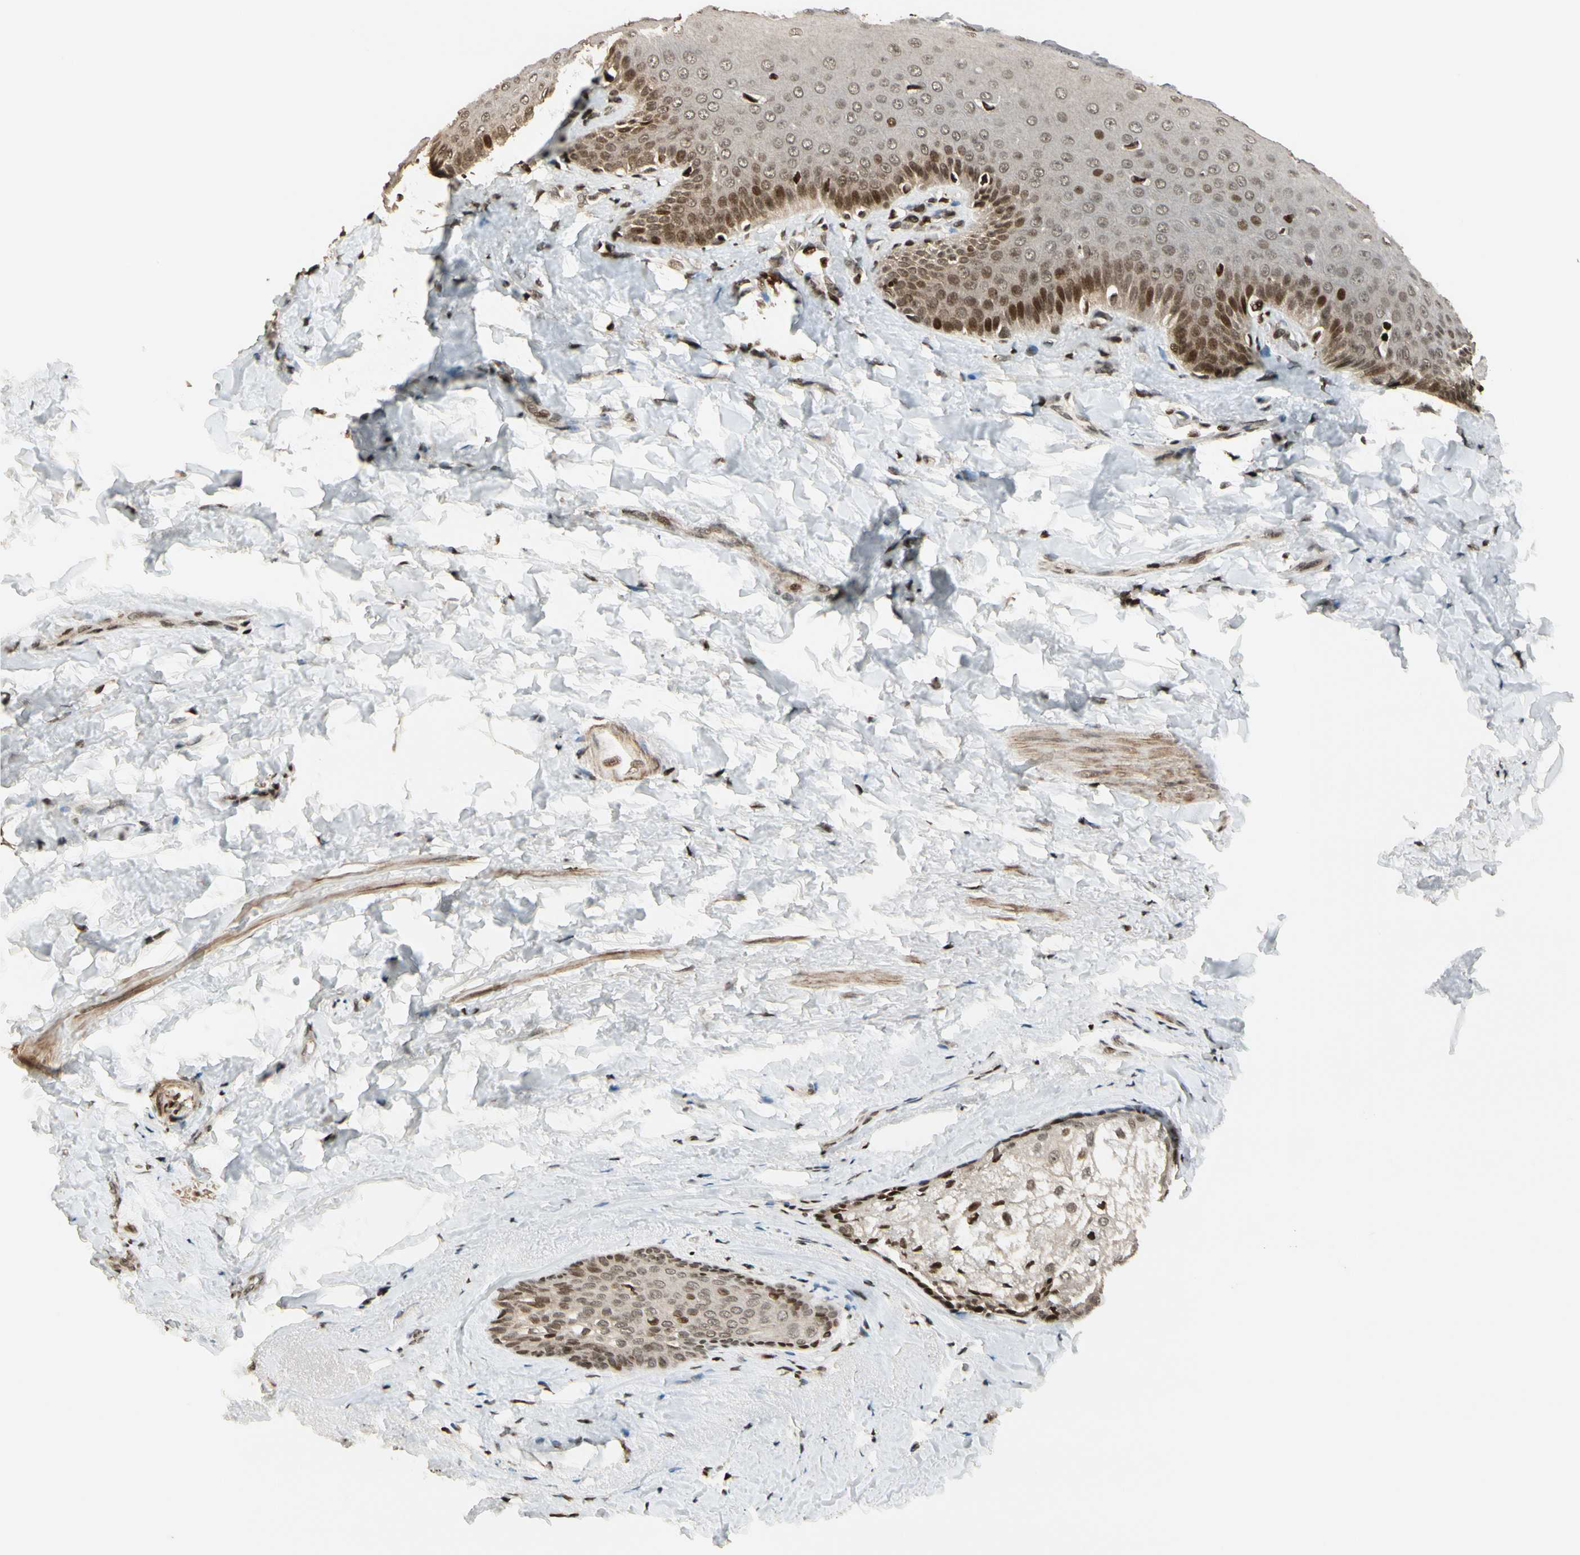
{"staining": {"intensity": "moderate", "quantity": "25%-75%", "location": "nuclear"}, "tissue": "skin", "cell_type": "Epidermal cells", "image_type": "normal", "snomed": [{"axis": "morphology", "description": "Normal tissue, NOS"}, {"axis": "topography", "description": "Anal"}], "caption": "Immunohistochemistry (IHC) micrograph of unremarkable skin: skin stained using IHC displays medium levels of moderate protein expression localized specifically in the nuclear of epidermal cells, appearing as a nuclear brown color.", "gene": "TSHZ3", "patient": {"sex": "male", "age": 69}}